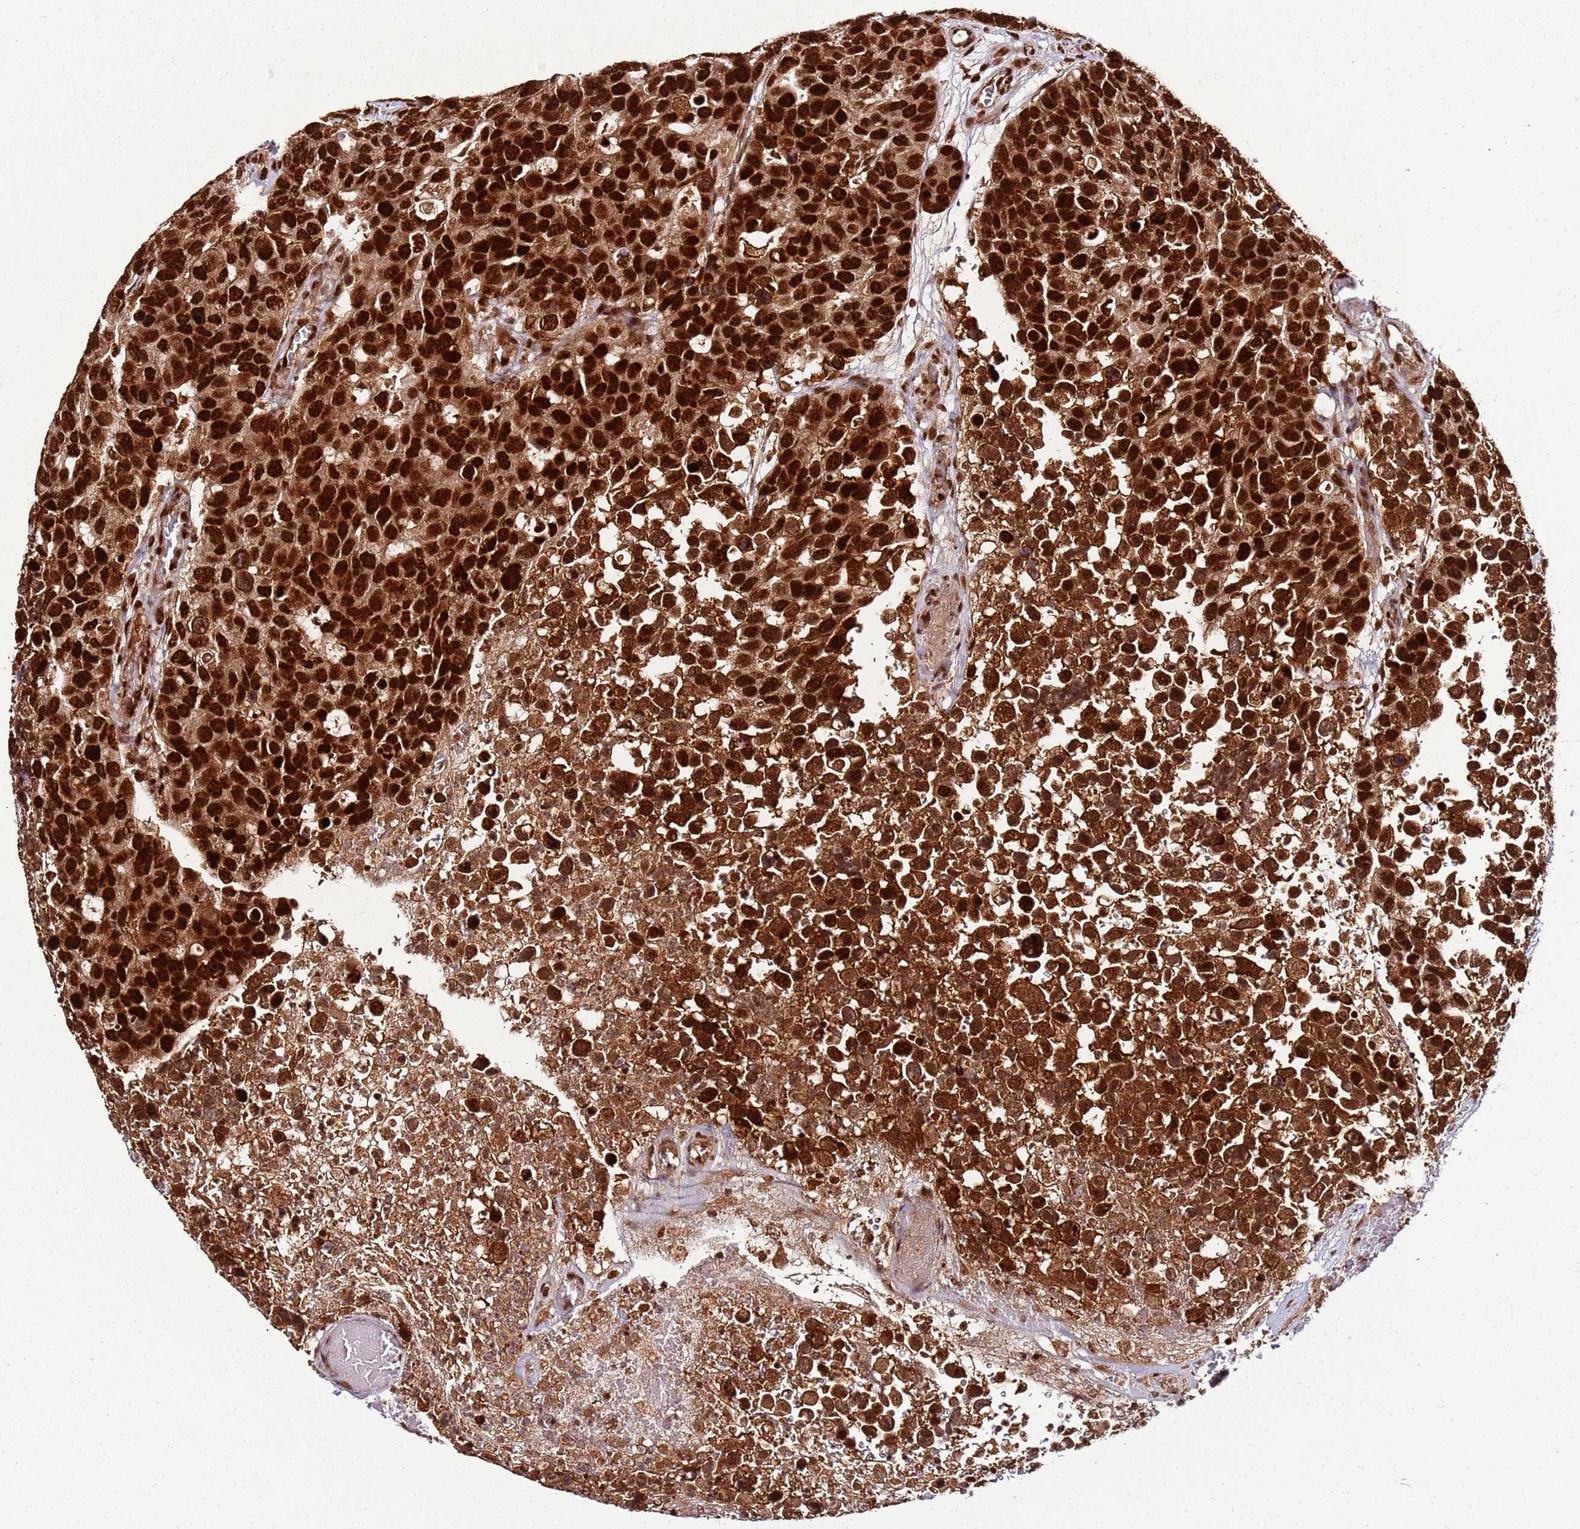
{"staining": {"intensity": "strong", "quantity": ">75%", "location": "nuclear"}, "tissue": "breast cancer", "cell_type": "Tumor cells", "image_type": "cancer", "snomed": [{"axis": "morphology", "description": "Duct carcinoma"}, {"axis": "topography", "description": "Breast"}], "caption": "Breast intraductal carcinoma stained with a protein marker demonstrates strong staining in tumor cells.", "gene": "XRN2", "patient": {"sex": "female", "age": 83}}